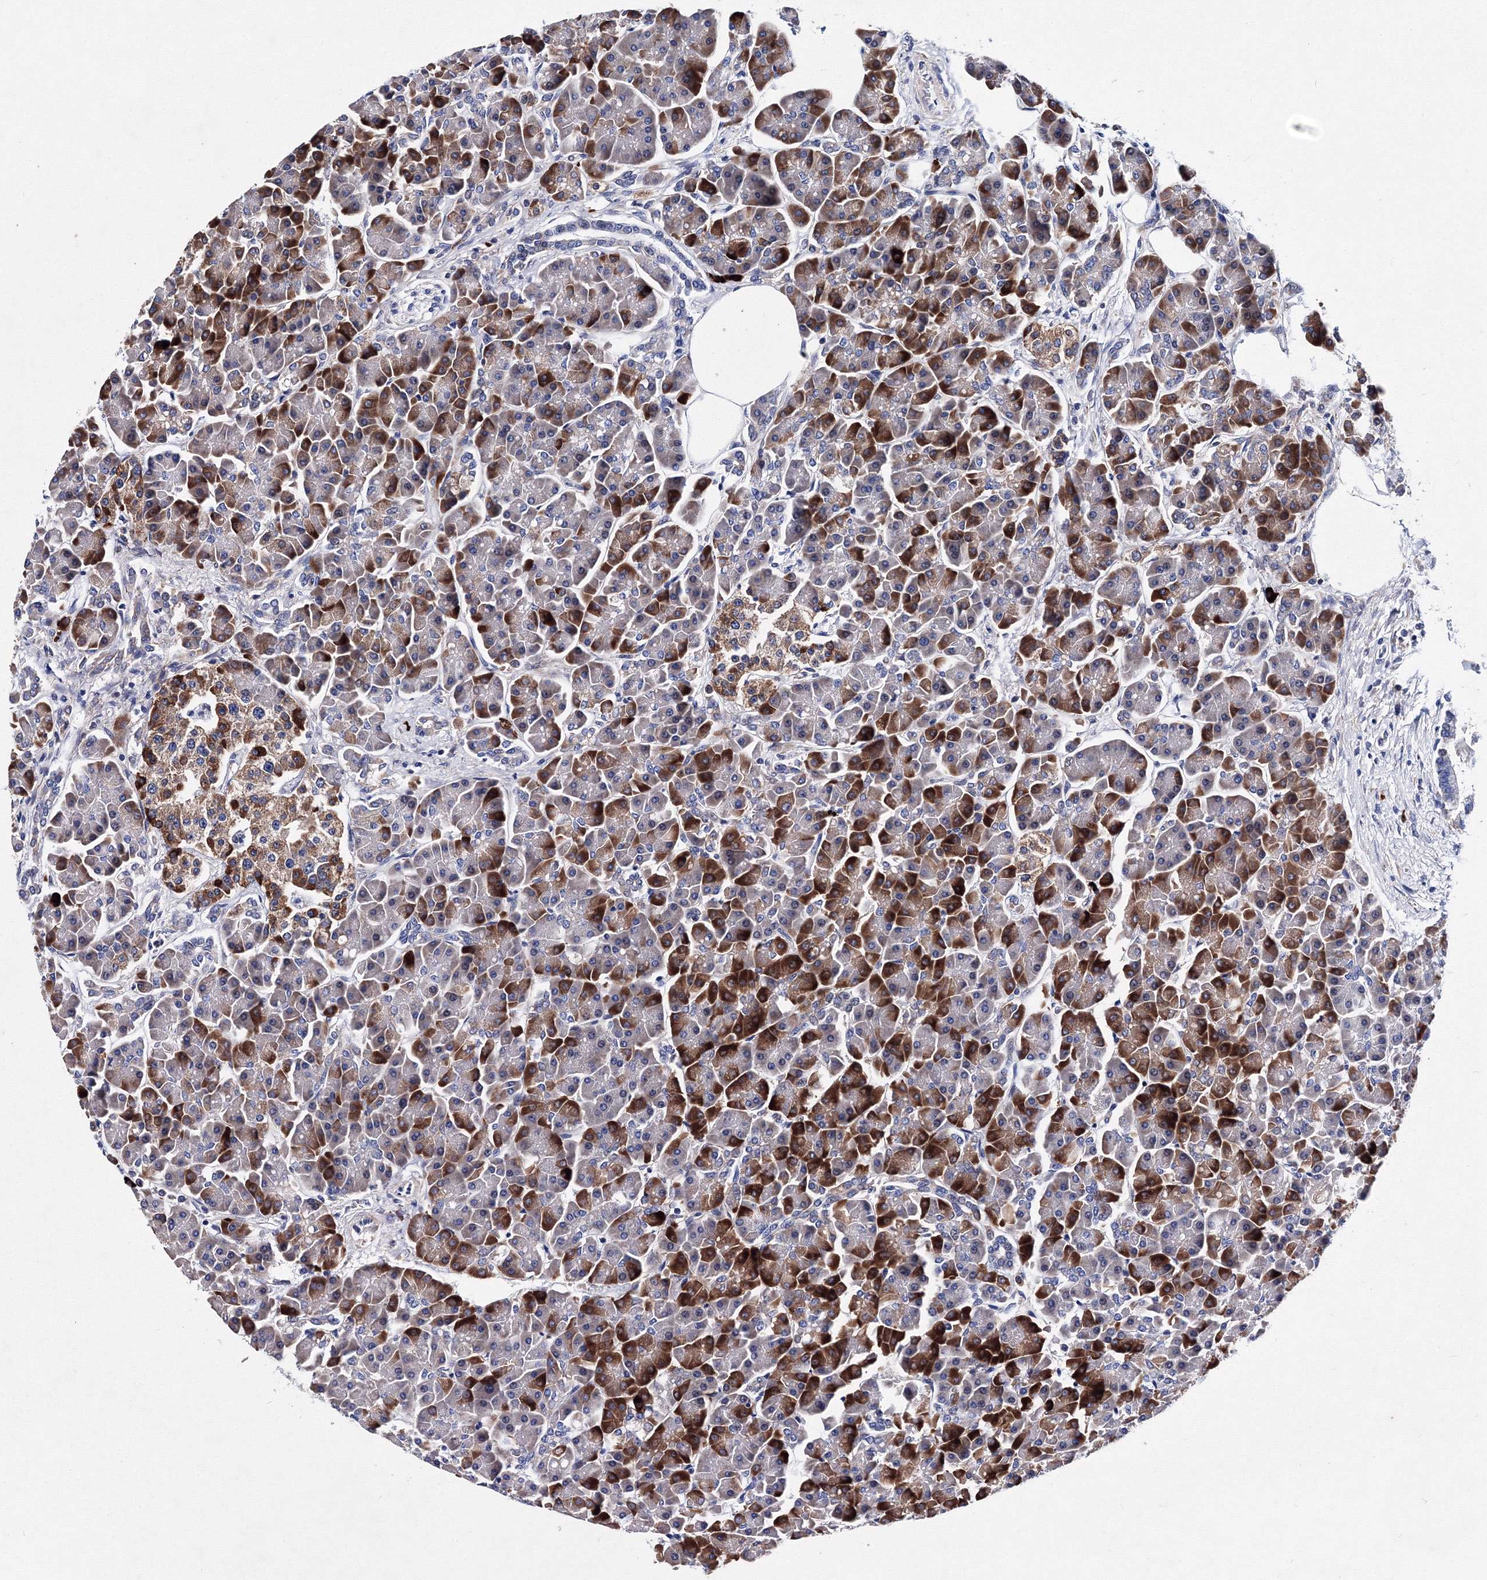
{"staining": {"intensity": "strong", "quantity": "25%-75%", "location": "cytoplasmic/membranous"}, "tissue": "pancreas", "cell_type": "Exocrine glandular cells", "image_type": "normal", "snomed": [{"axis": "morphology", "description": "Normal tissue, NOS"}, {"axis": "topography", "description": "Pancreas"}], "caption": "Immunohistochemical staining of unremarkable human pancreas exhibits 25%-75% levels of strong cytoplasmic/membranous protein staining in approximately 25%-75% of exocrine glandular cells.", "gene": "TRPM2", "patient": {"sex": "female", "age": 70}}